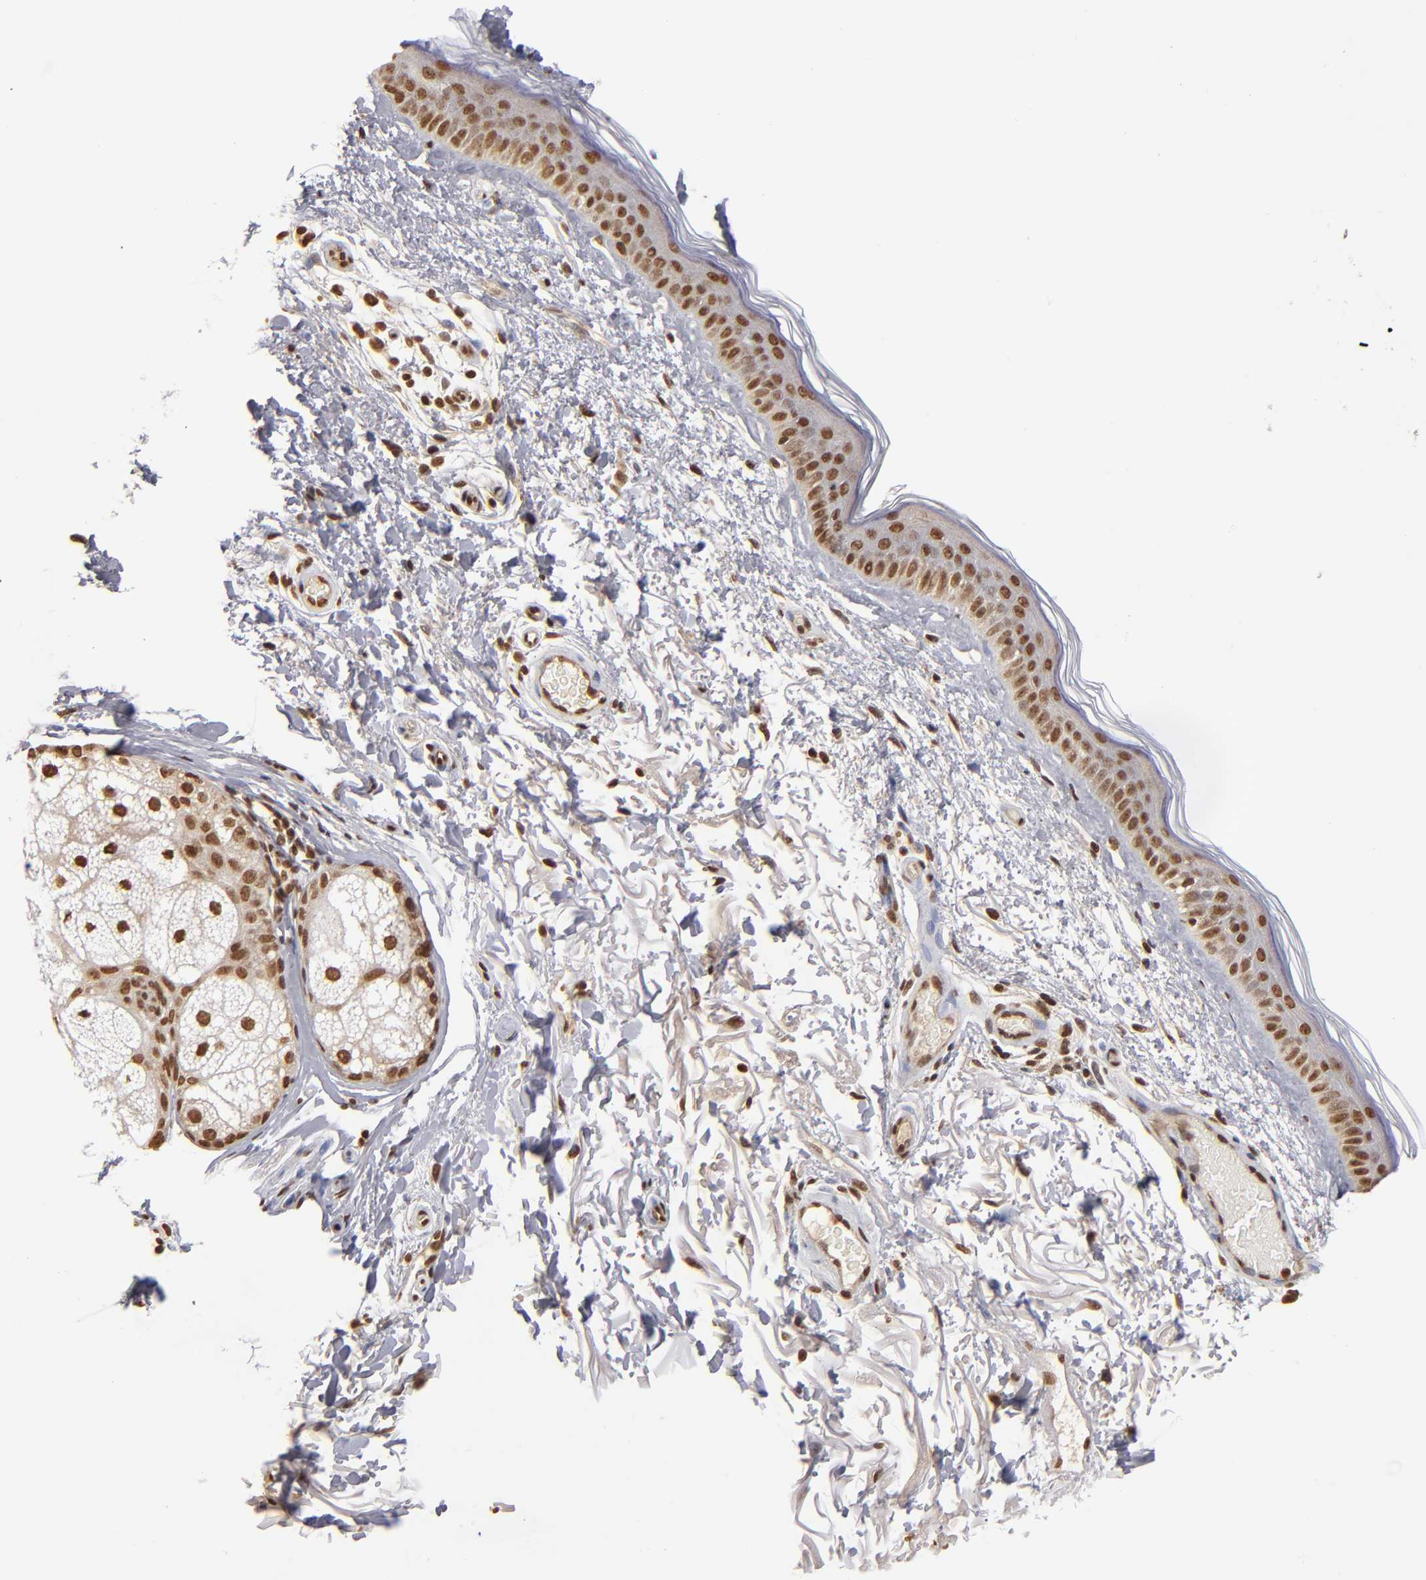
{"staining": {"intensity": "moderate", "quantity": ">75%", "location": "nuclear"}, "tissue": "skin", "cell_type": "Fibroblasts", "image_type": "normal", "snomed": [{"axis": "morphology", "description": "Normal tissue, NOS"}, {"axis": "topography", "description": "Skin"}], "caption": "Normal skin displays moderate nuclear staining in approximately >75% of fibroblasts, visualized by immunohistochemistry.", "gene": "ABL2", "patient": {"sex": "male", "age": 63}}